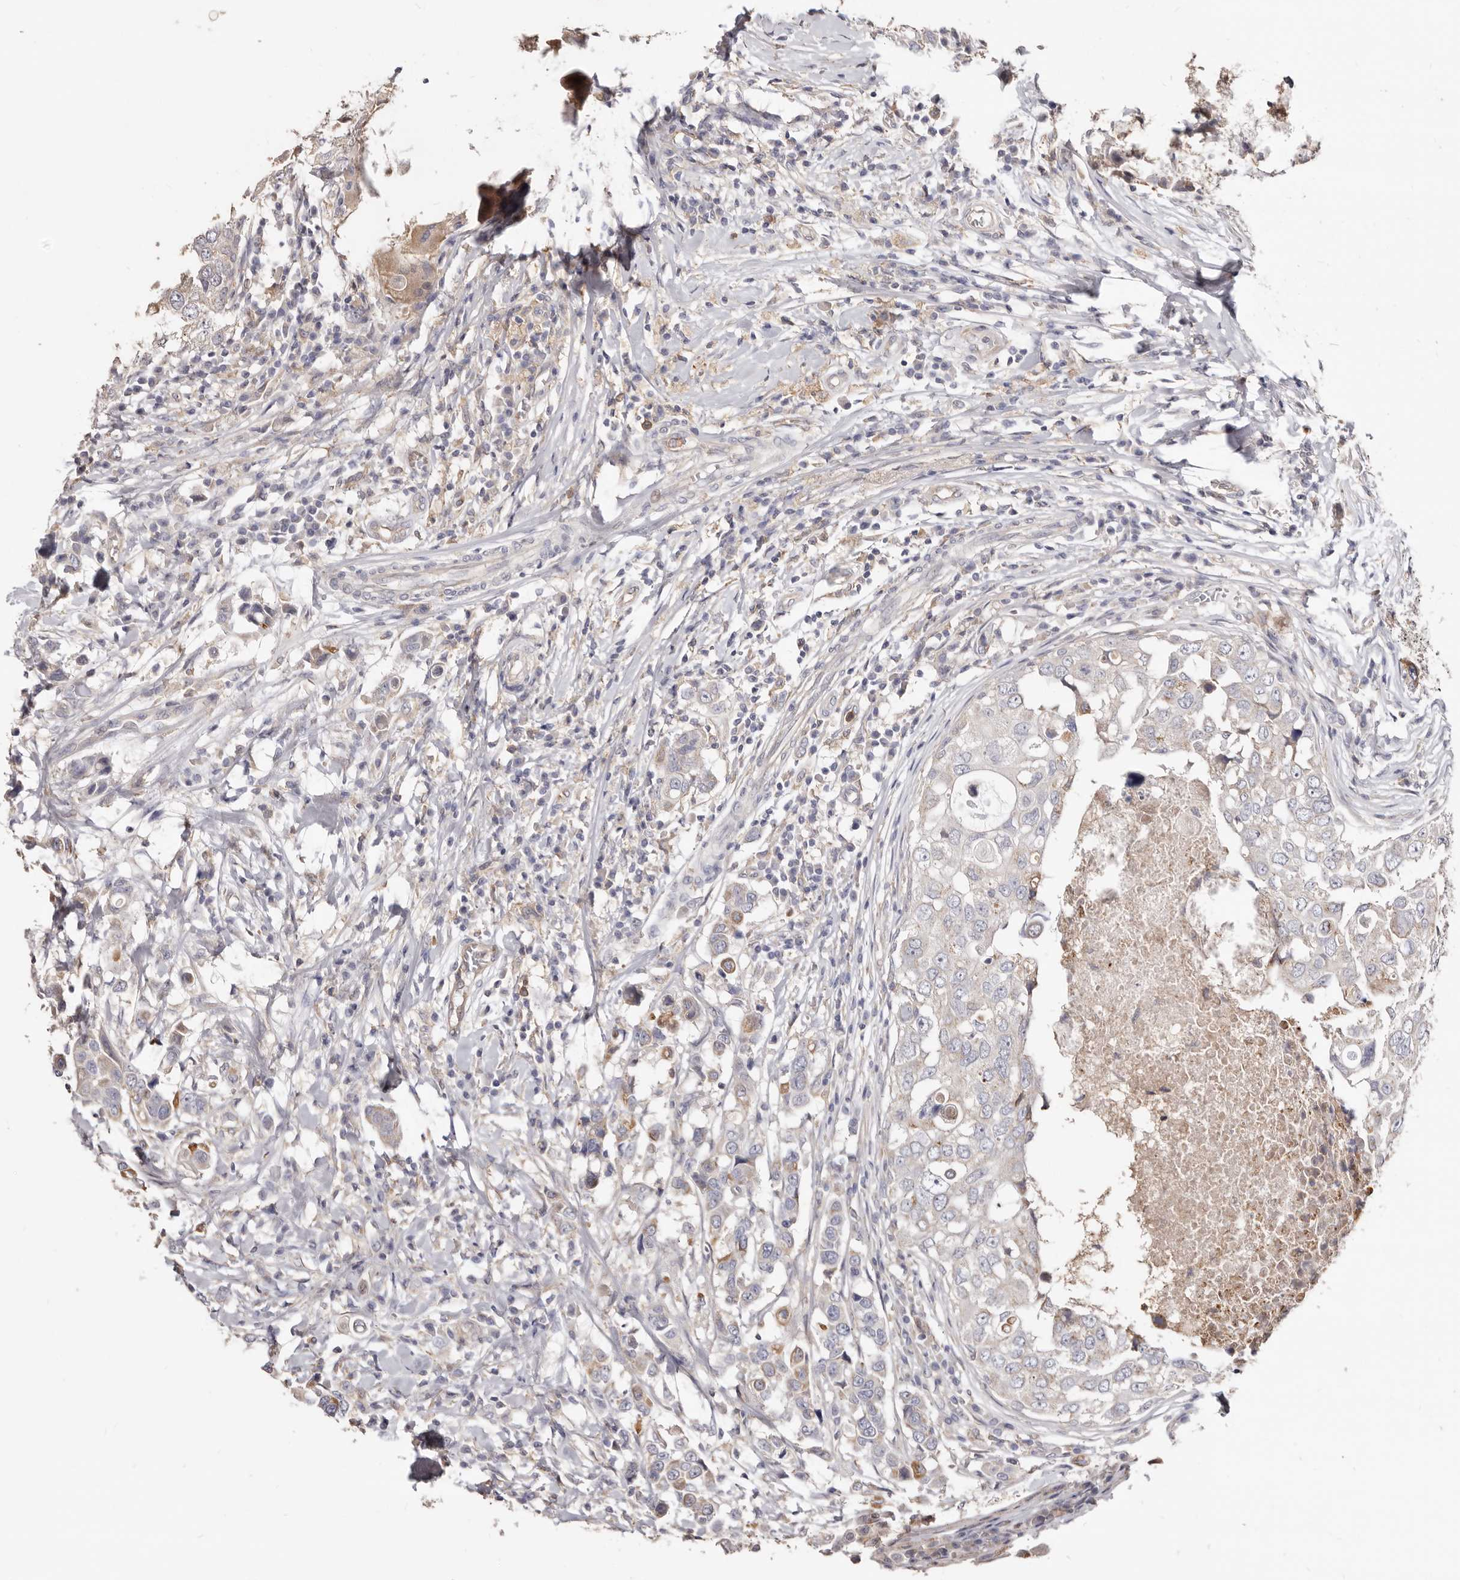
{"staining": {"intensity": "negative", "quantity": "none", "location": "none"}, "tissue": "breast cancer", "cell_type": "Tumor cells", "image_type": "cancer", "snomed": [{"axis": "morphology", "description": "Duct carcinoma"}, {"axis": "topography", "description": "Breast"}], "caption": "A high-resolution photomicrograph shows immunohistochemistry (IHC) staining of breast cancer (infiltrating ductal carcinoma), which exhibits no significant expression in tumor cells.", "gene": "LRRC25", "patient": {"sex": "female", "age": 27}}